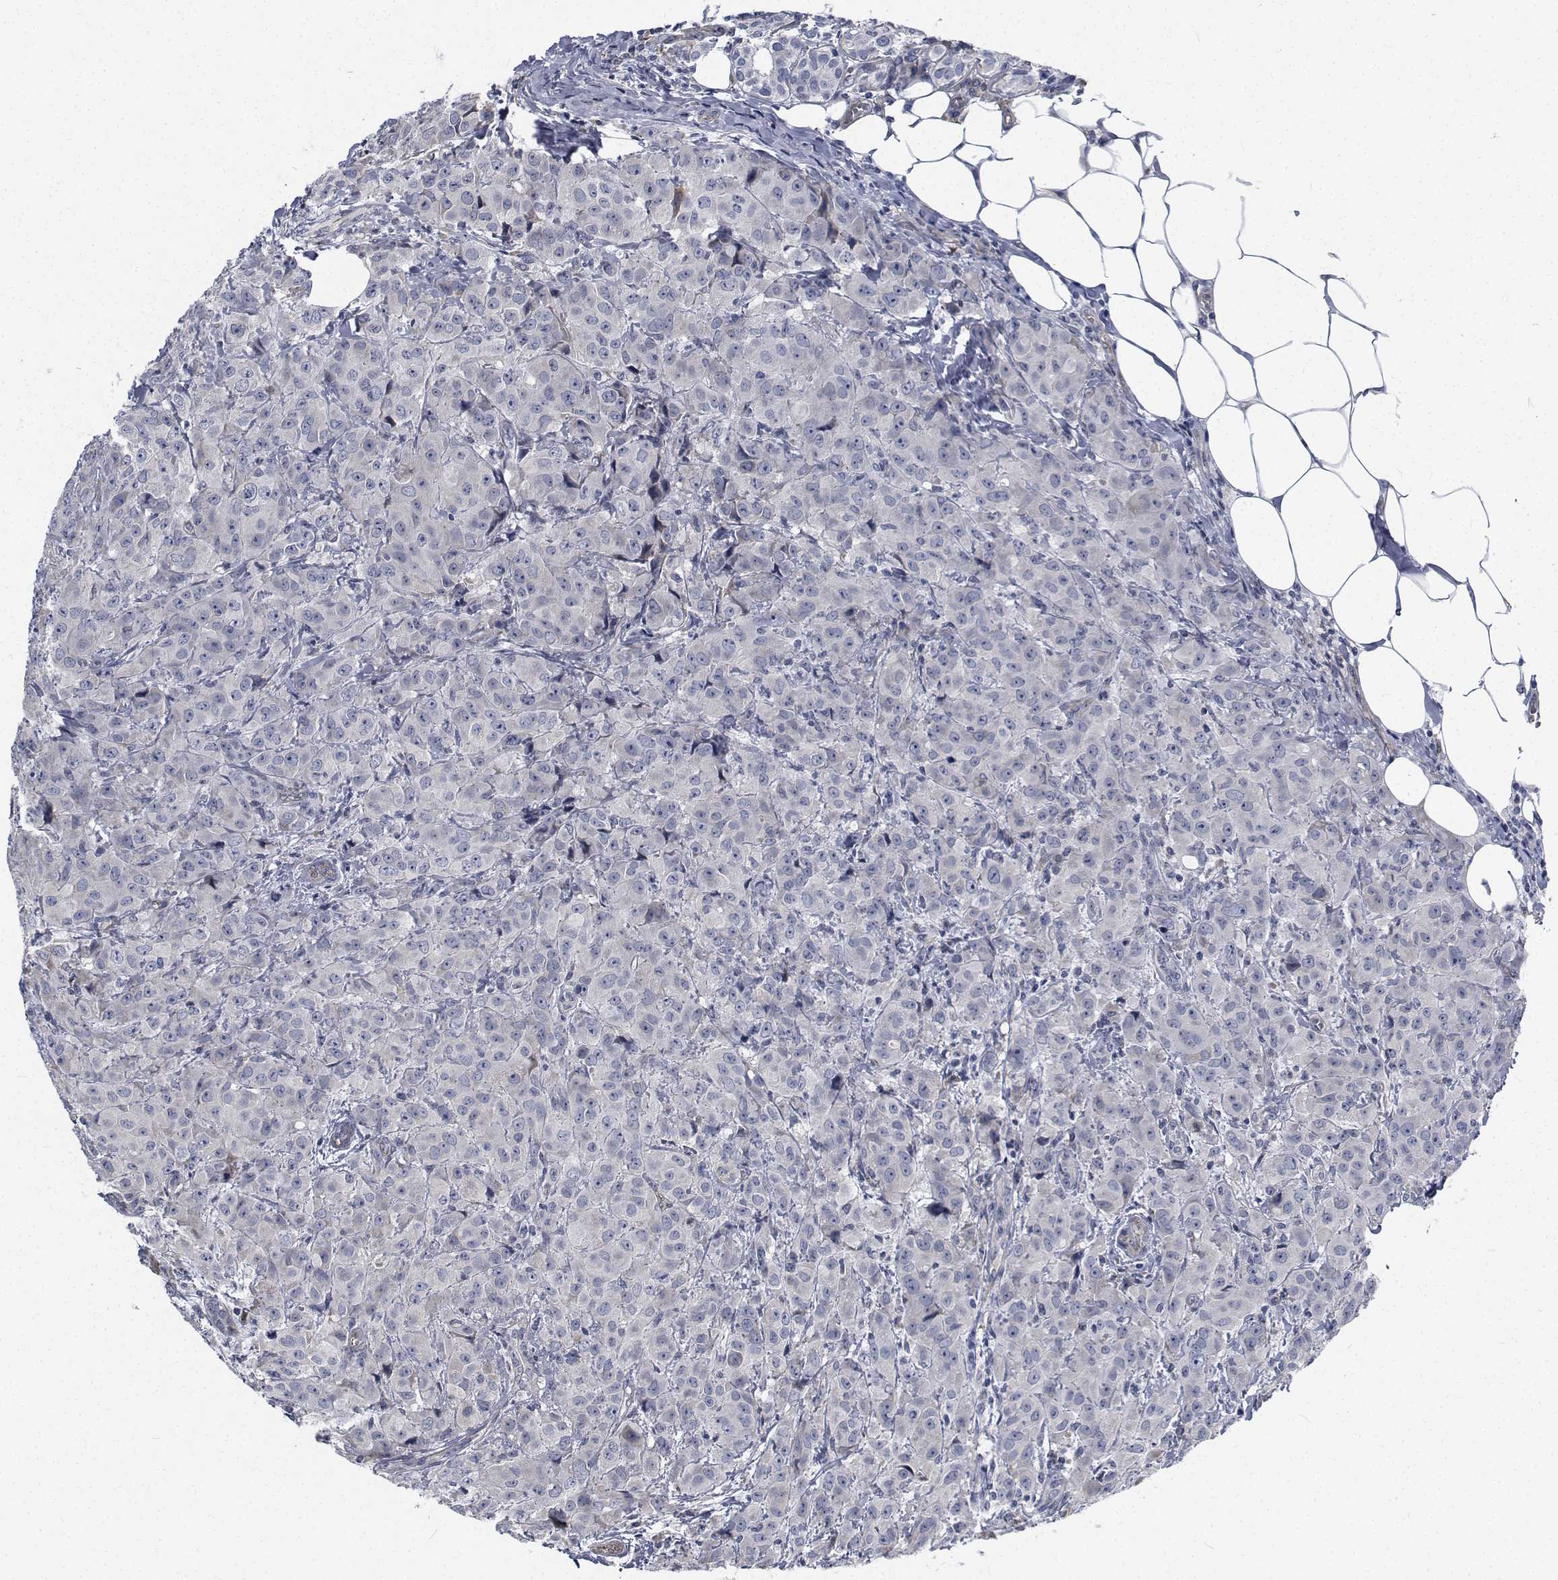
{"staining": {"intensity": "negative", "quantity": "none", "location": "none"}, "tissue": "breast cancer", "cell_type": "Tumor cells", "image_type": "cancer", "snomed": [{"axis": "morphology", "description": "Normal tissue, NOS"}, {"axis": "morphology", "description": "Duct carcinoma"}, {"axis": "topography", "description": "Breast"}], "caption": "Protein analysis of breast cancer displays no significant positivity in tumor cells.", "gene": "TTBK1", "patient": {"sex": "female", "age": 43}}